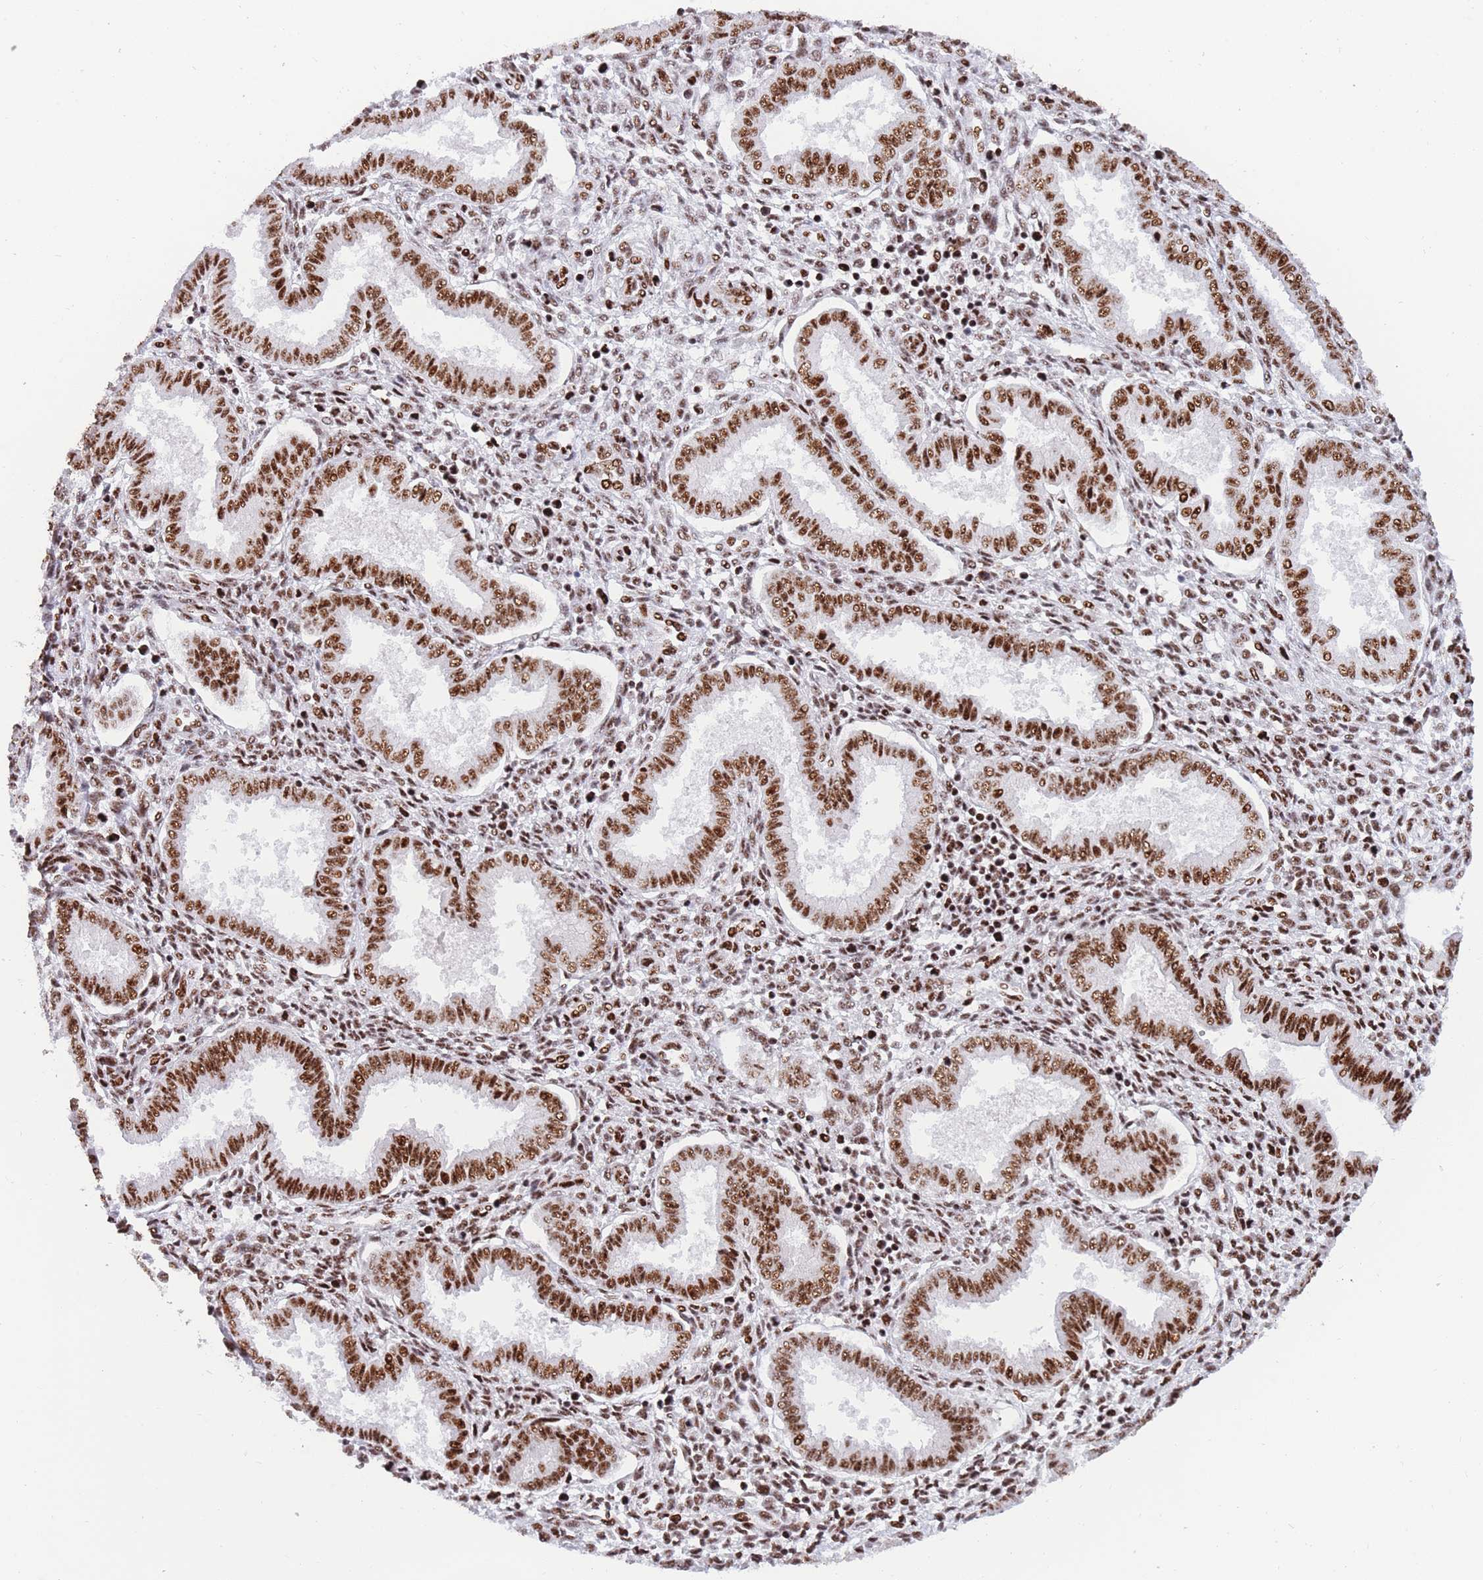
{"staining": {"intensity": "moderate", "quantity": "25%-75%", "location": "nuclear"}, "tissue": "endometrium", "cell_type": "Cells in endometrial stroma", "image_type": "normal", "snomed": [{"axis": "morphology", "description": "Normal tissue, NOS"}, {"axis": "topography", "description": "Endometrium"}], "caption": "Immunohistochemical staining of benign human endometrium exhibits moderate nuclear protein positivity in approximately 25%-75% of cells in endometrial stroma.", "gene": "TMEM35B", "patient": {"sex": "female", "age": 24}}